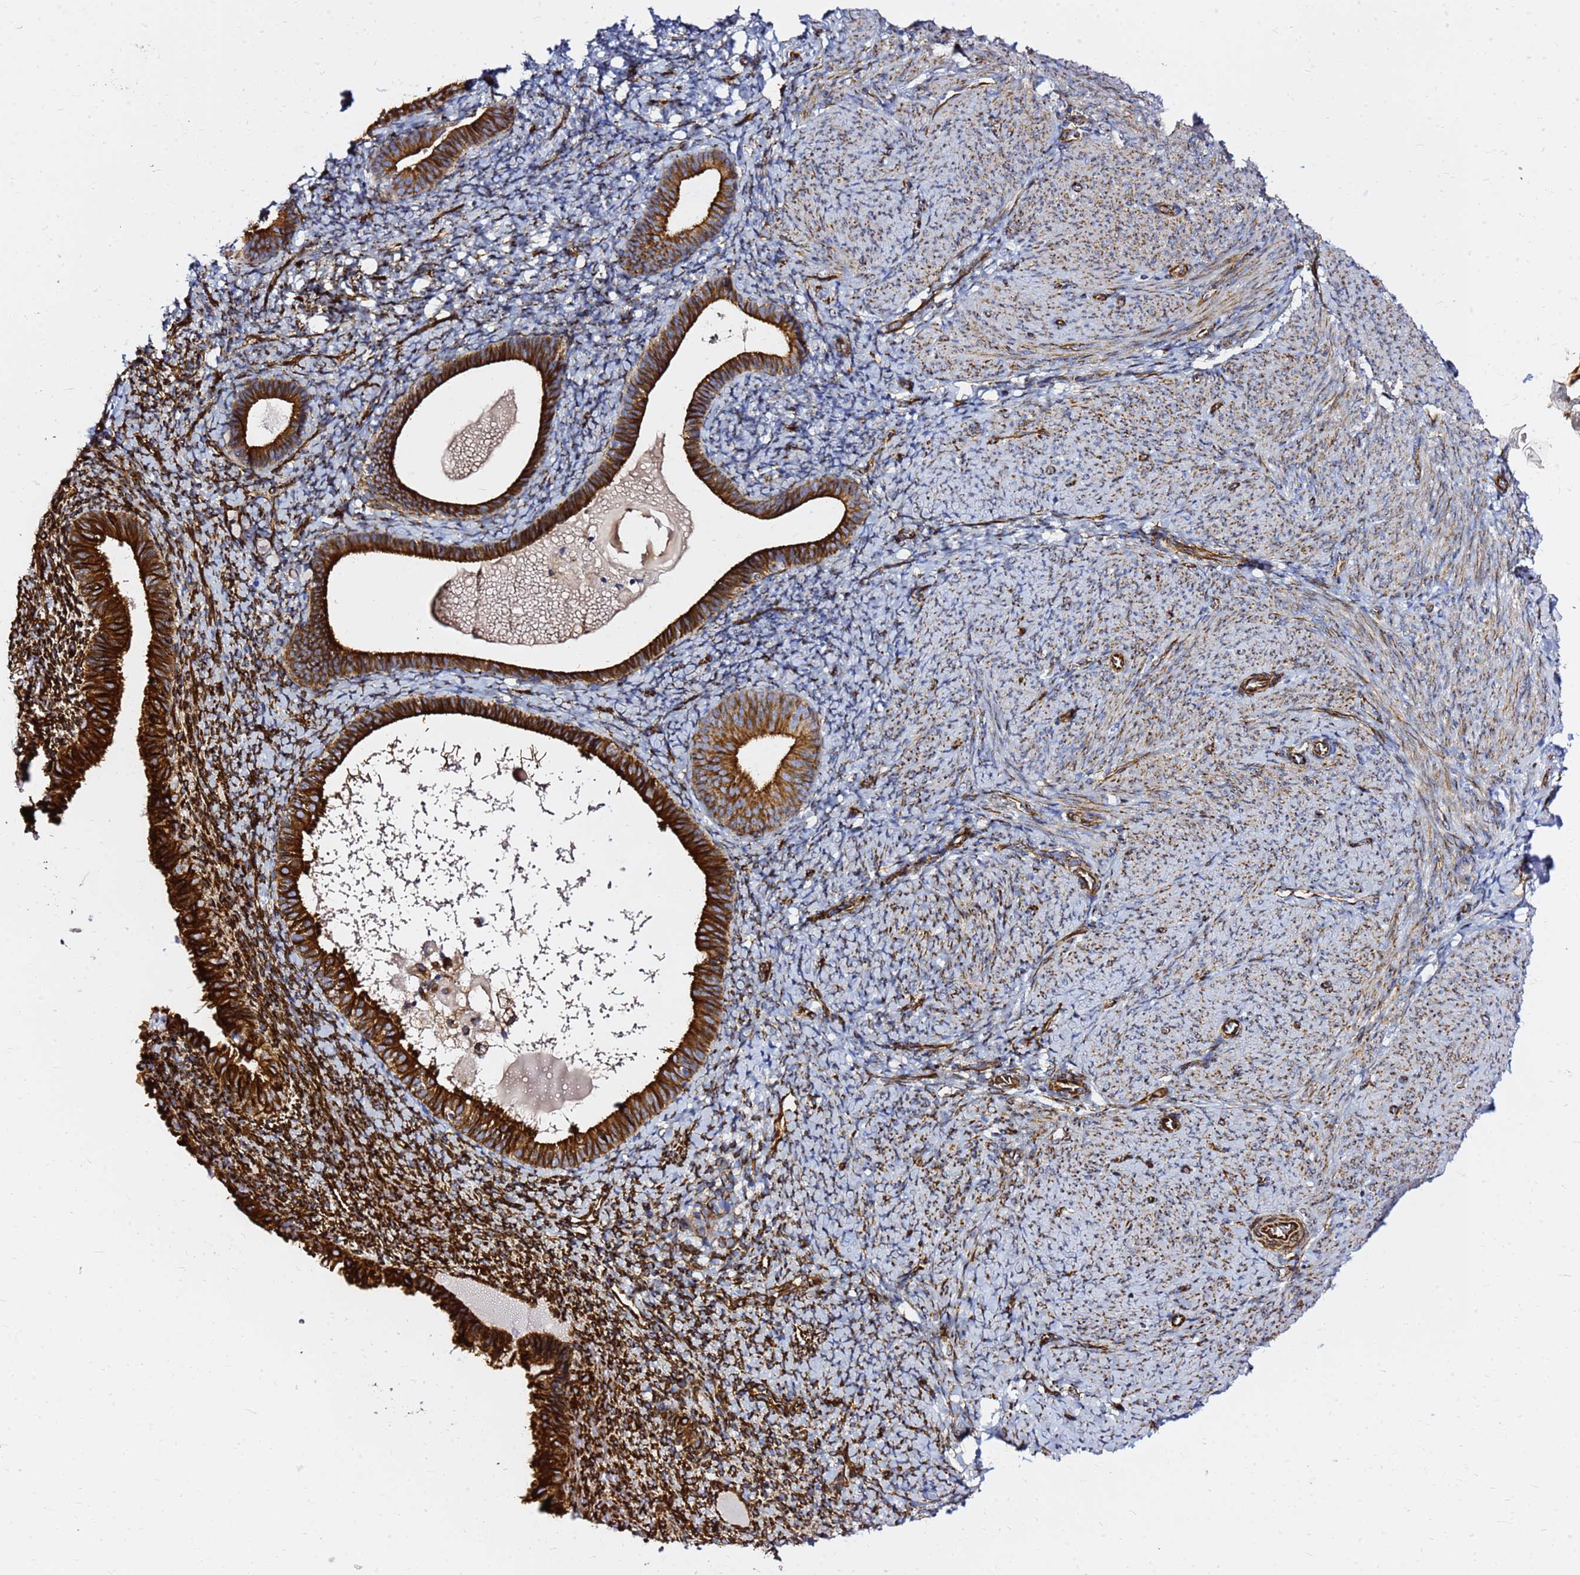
{"staining": {"intensity": "strong", "quantity": "<25%", "location": "cytoplasmic/membranous"}, "tissue": "endometrium", "cell_type": "Cells in endometrial stroma", "image_type": "normal", "snomed": [{"axis": "morphology", "description": "Normal tissue, NOS"}, {"axis": "topography", "description": "Endometrium"}], "caption": "This image exhibits benign endometrium stained with immunohistochemistry (IHC) to label a protein in brown. The cytoplasmic/membranous of cells in endometrial stroma show strong positivity for the protein. Nuclei are counter-stained blue.", "gene": "TUBA8", "patient": {"sex": "female", "age": 65}}